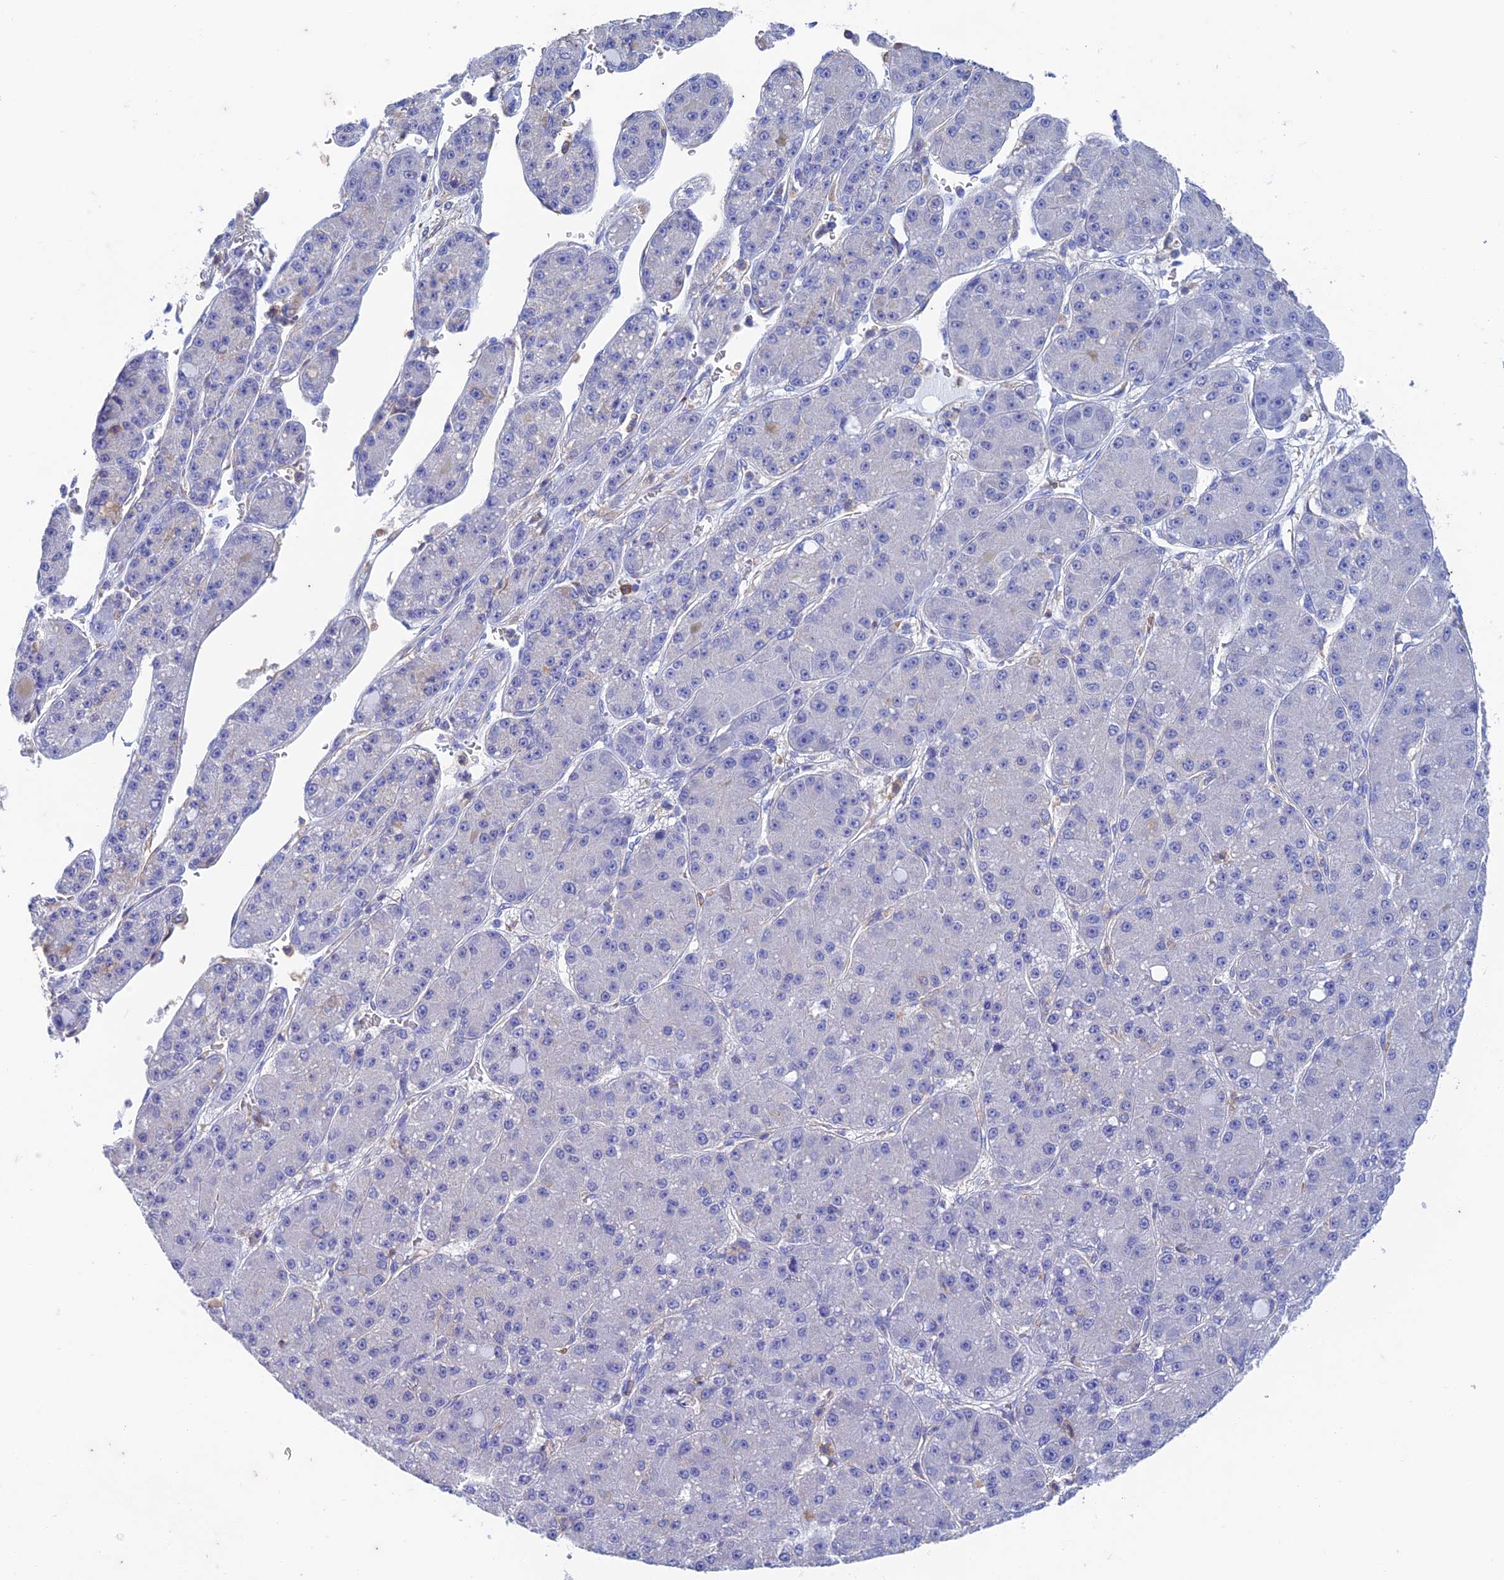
{"staining": {"intensity": "negative", "quantity": "none", "location": "none"}, "tissue": "liver cancer", "cell_type": "Tumor cells", "image_type": "cancer", "snomed": [{"axis": "morphology", "description": "Carcinoma, Hepatocellular, NOS"}, {"axis": "topography", "description": "Liver"}], "caption": "Liver cancer (hepatocellular carcinoma) was stained to show a protein in brown. There is no significant expression in tumor cells. The staining is performed using DAB (3,3'-diaminobenzidine) brown chromogen with nuclei counter-stained in using hematoxylin.", "gene": "FGF7", "patient": {"sex": "male", "age": 67}}